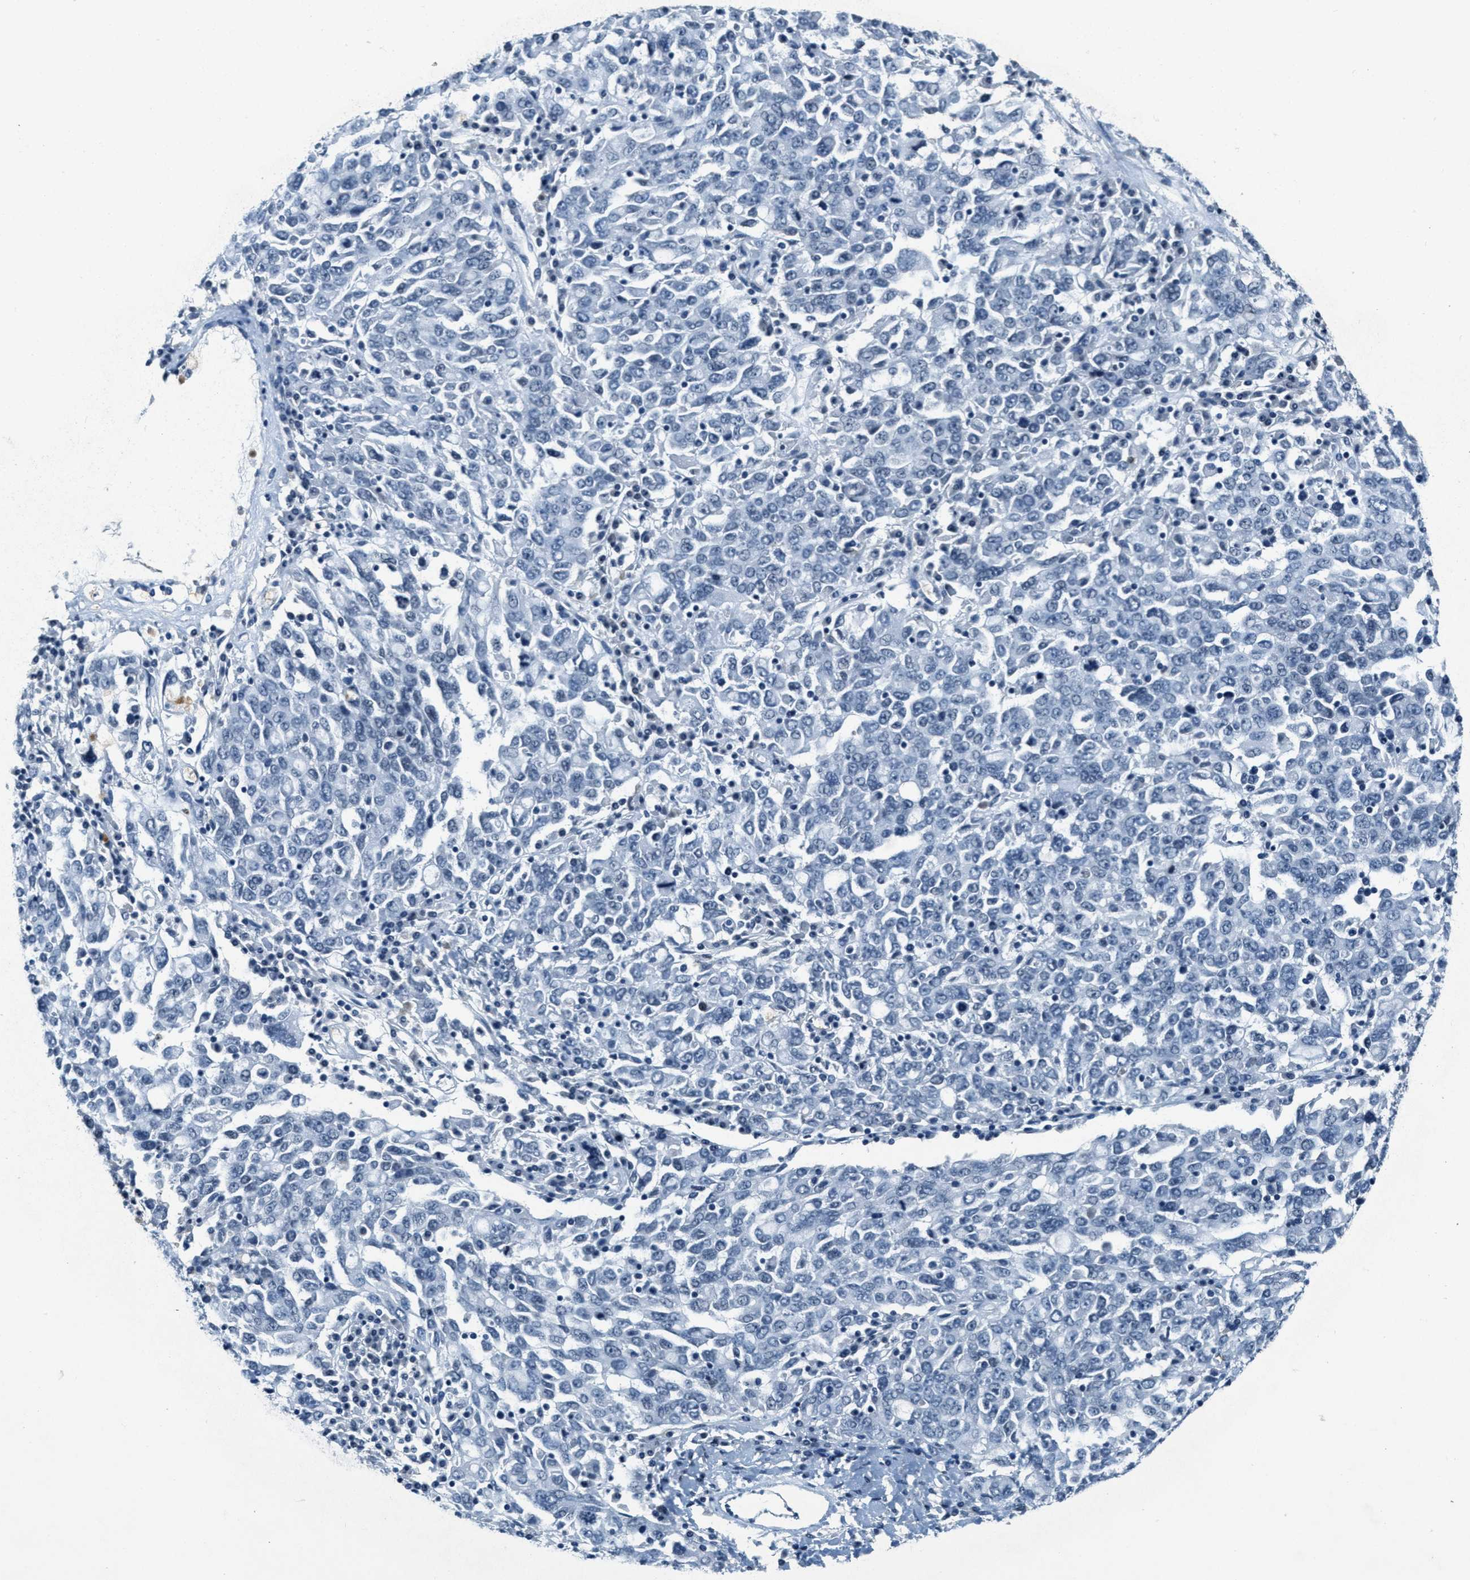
{"staining": {"intensity": "negative", "quantity": "none", "location": "none"}, "tissue": "ovarian cancer", "cell_type": "Tumor cells", "image_type": "cancer", "snomed": [{"axis": "morphology", "description": "Carcinoma, endometroid"}, {"axis": "topography", "description": "Ovary"}], "caption": "An immunohistochemistry (IHC) micrograph of ovarian cancer (endometroid carcinoma) is shown. There is no staining in tumor cells of ovarian cancer (endometroid carcinoma). The staining was performed using DAB to visualize the protein expression in brown, while the nuclei were stained in blue with hematoxylin (Magnification: 20x).", "gene": "CA4", "patient": {"sex": "female", "age": 62}}